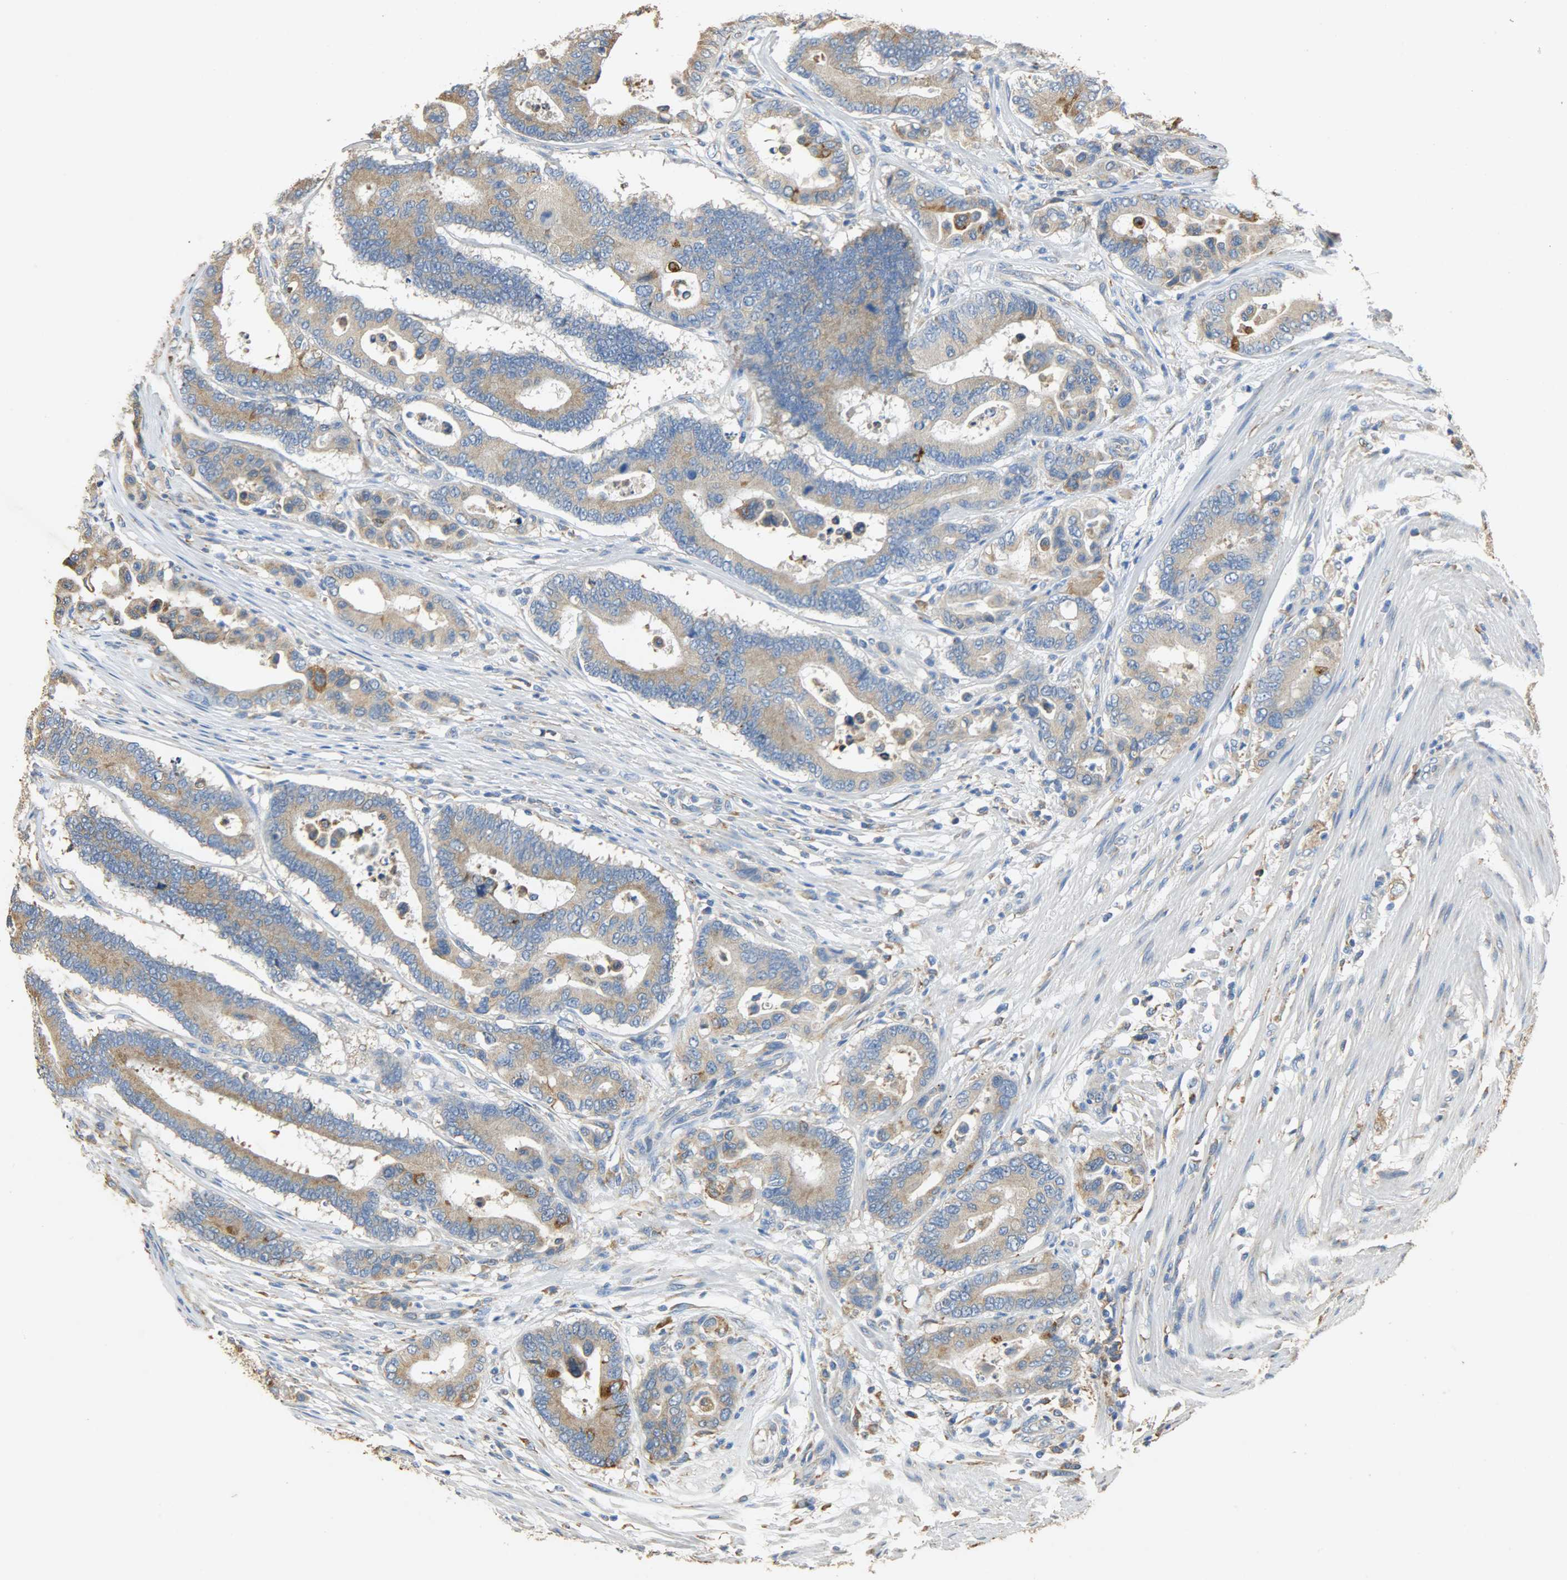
{"staining": {"intensity": "moderate", "quantity": ">75%", "location": "cytoplasmic/membranous"}, "tissue": "colorectal cancer", "cell_type": "Tumor cells", "image_type": "cancer", "snomed": [{"axis": "morphology", "description": "Normal tissue, NOS"}, {"axis": "morphology", "description": "Adenocarcinoma, NOS"}, {"axis": "topography", "description": "Colon"}], "caption": "IHC micrograph of neoplastic tissue: human adenocarcinoma (colorectal) stained using IHC shows medium levels of moderate protein expression localized specifically in the cytoplasmic/membranous of tumor cells, appearing as a cytoplasmic/membranous brown color.", "gene": "HSPA5", "patient": {"sex": "male", "age": 82}}